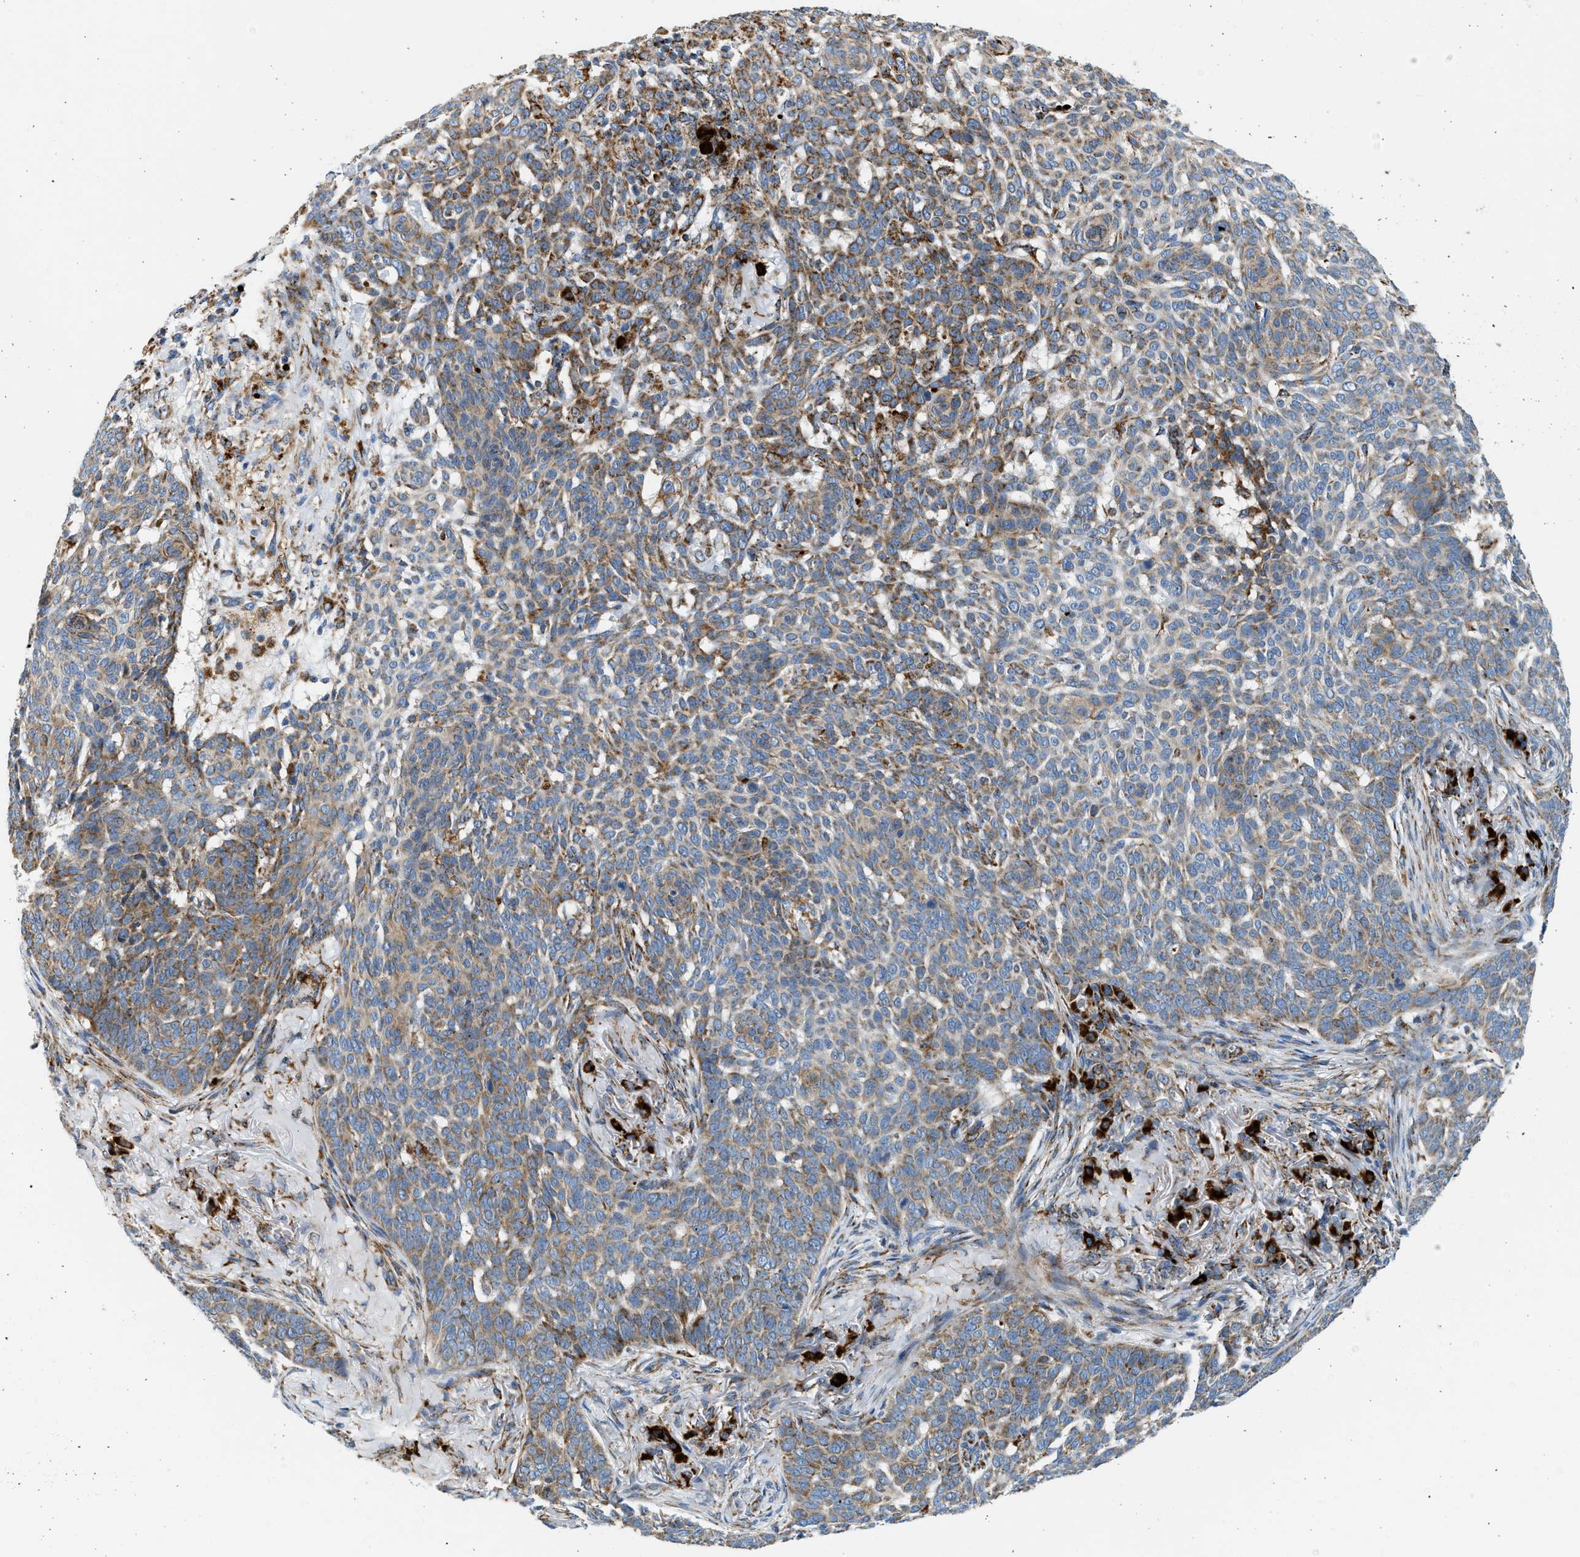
{"staining": {"intensity": "moderate", "quantity": ">75%", "location": "cytoplasmic/membranous"}, "tissue": "skin cancer", "cell_type": "Tumor cells", "image_type": "cancer", "snomed": [{"axis": "morphology", "description": "Basal cell carcinoma"}, {"axis": "topography", "description": "Skin"}], "caption": "Protein expression analysis of basal cell carcinoma (skin) exhibits moderate cytoplasmic/membranous staining in approximately >75% of tumor cells.", "gene": "KCNMB3", "patient": {"sex": "male", "age": 85}}